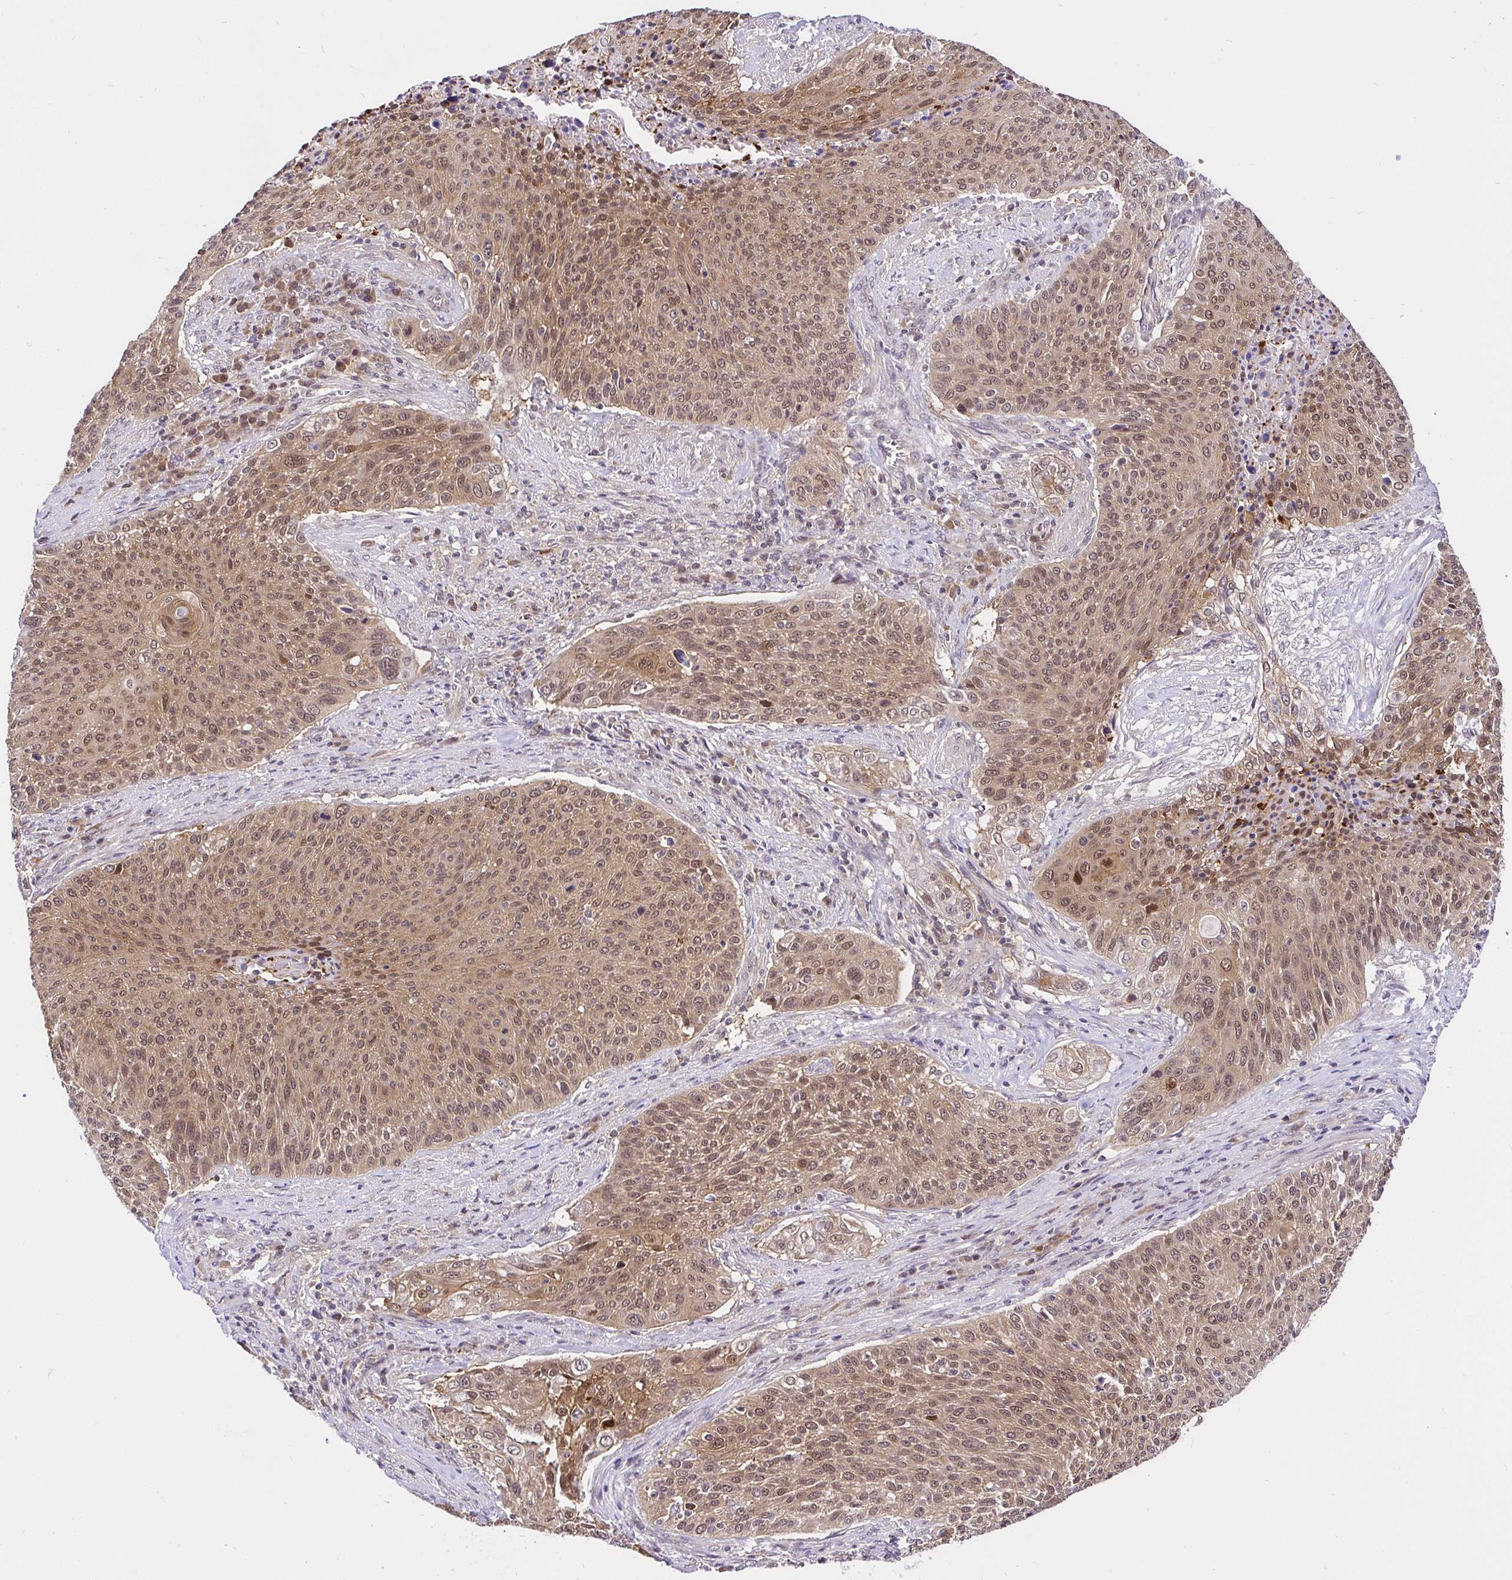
{"staining": {"intensity": "moderate", "quantity": ">75%", "location": "cytoplasmic/membranous,nuclear"}, "tissue": "cervical cancer", "cell_type": "Tumor cells", "image_type": "cancer", "snomed": [{"axis": "morphology", "description": "Squamous cell carcinoma, NOS"}, {"axis": "topography", "description": "Cervix"}], "caption": "An immunohistochemistry image of neoplastic tissue is shown. Protein staining in brown labels moderate cytoplasmic/membranous and nuclear positivity in cervical cancer (squamous cell carcinoma) within tumor cells. Immunohistochemistry stains the protein in brown and the nuclei are stained blue.", "gene": "UBE2M", "patient": {"sex": "female", "age": 31}}